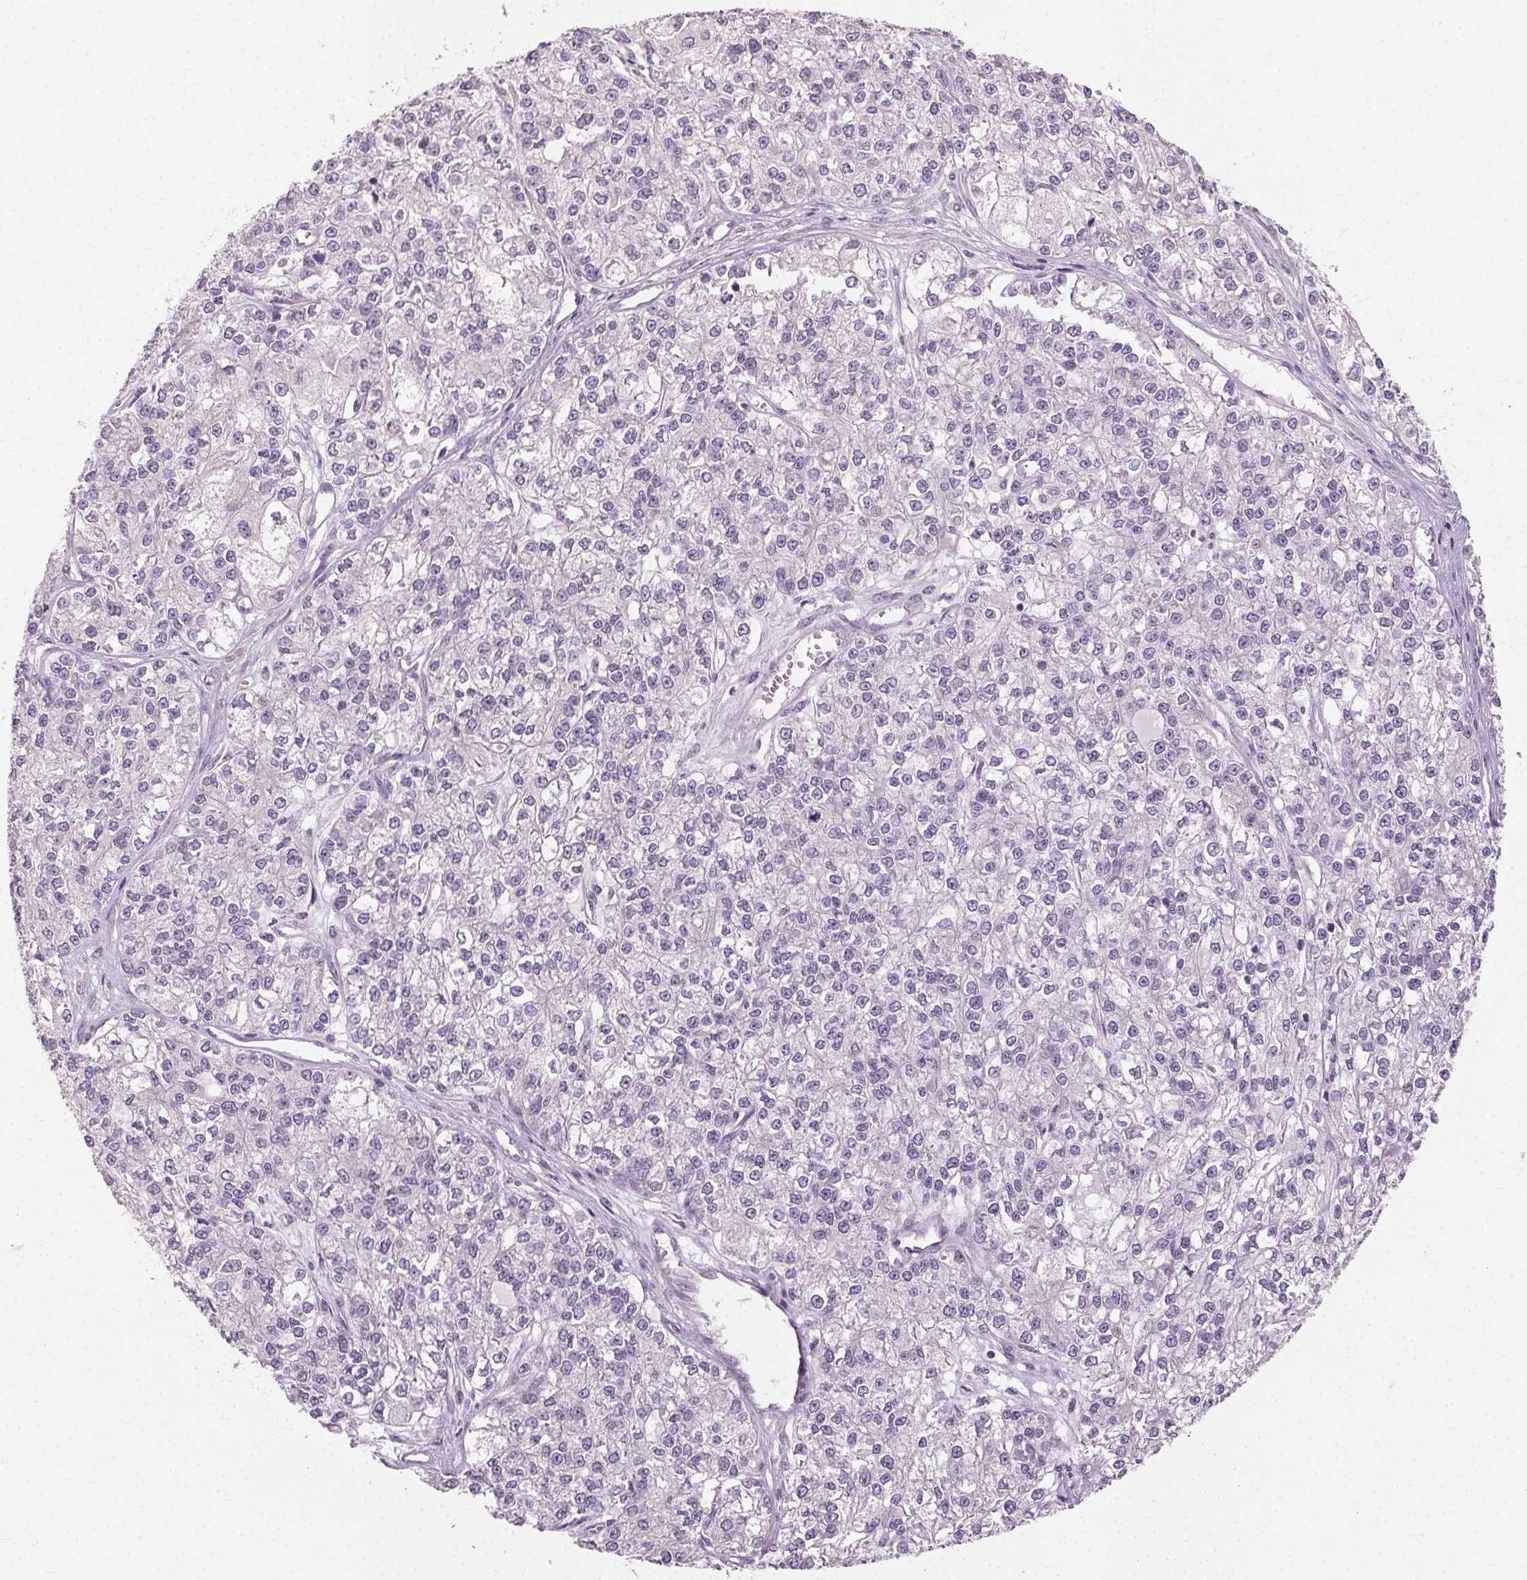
{"staining": {"intensity": "negative", "quantity": "none", "location": "none"}, "tissue": "ovarian cancer", "cell_type": "Tumor cells", "image_type": "cancer", "snomed": [{"axis": "morphology", "description": "Carcinoma, endometroid"}, {"axis": "topography", "description": "Ovary"}], "caption": "DAB immunohistochemical staining of ovarian endometroid carcinoma demonstrates no significant staining in tumor cells.", "gene": "CLTRN", "patient": {"sex": "female", "age": 64}}